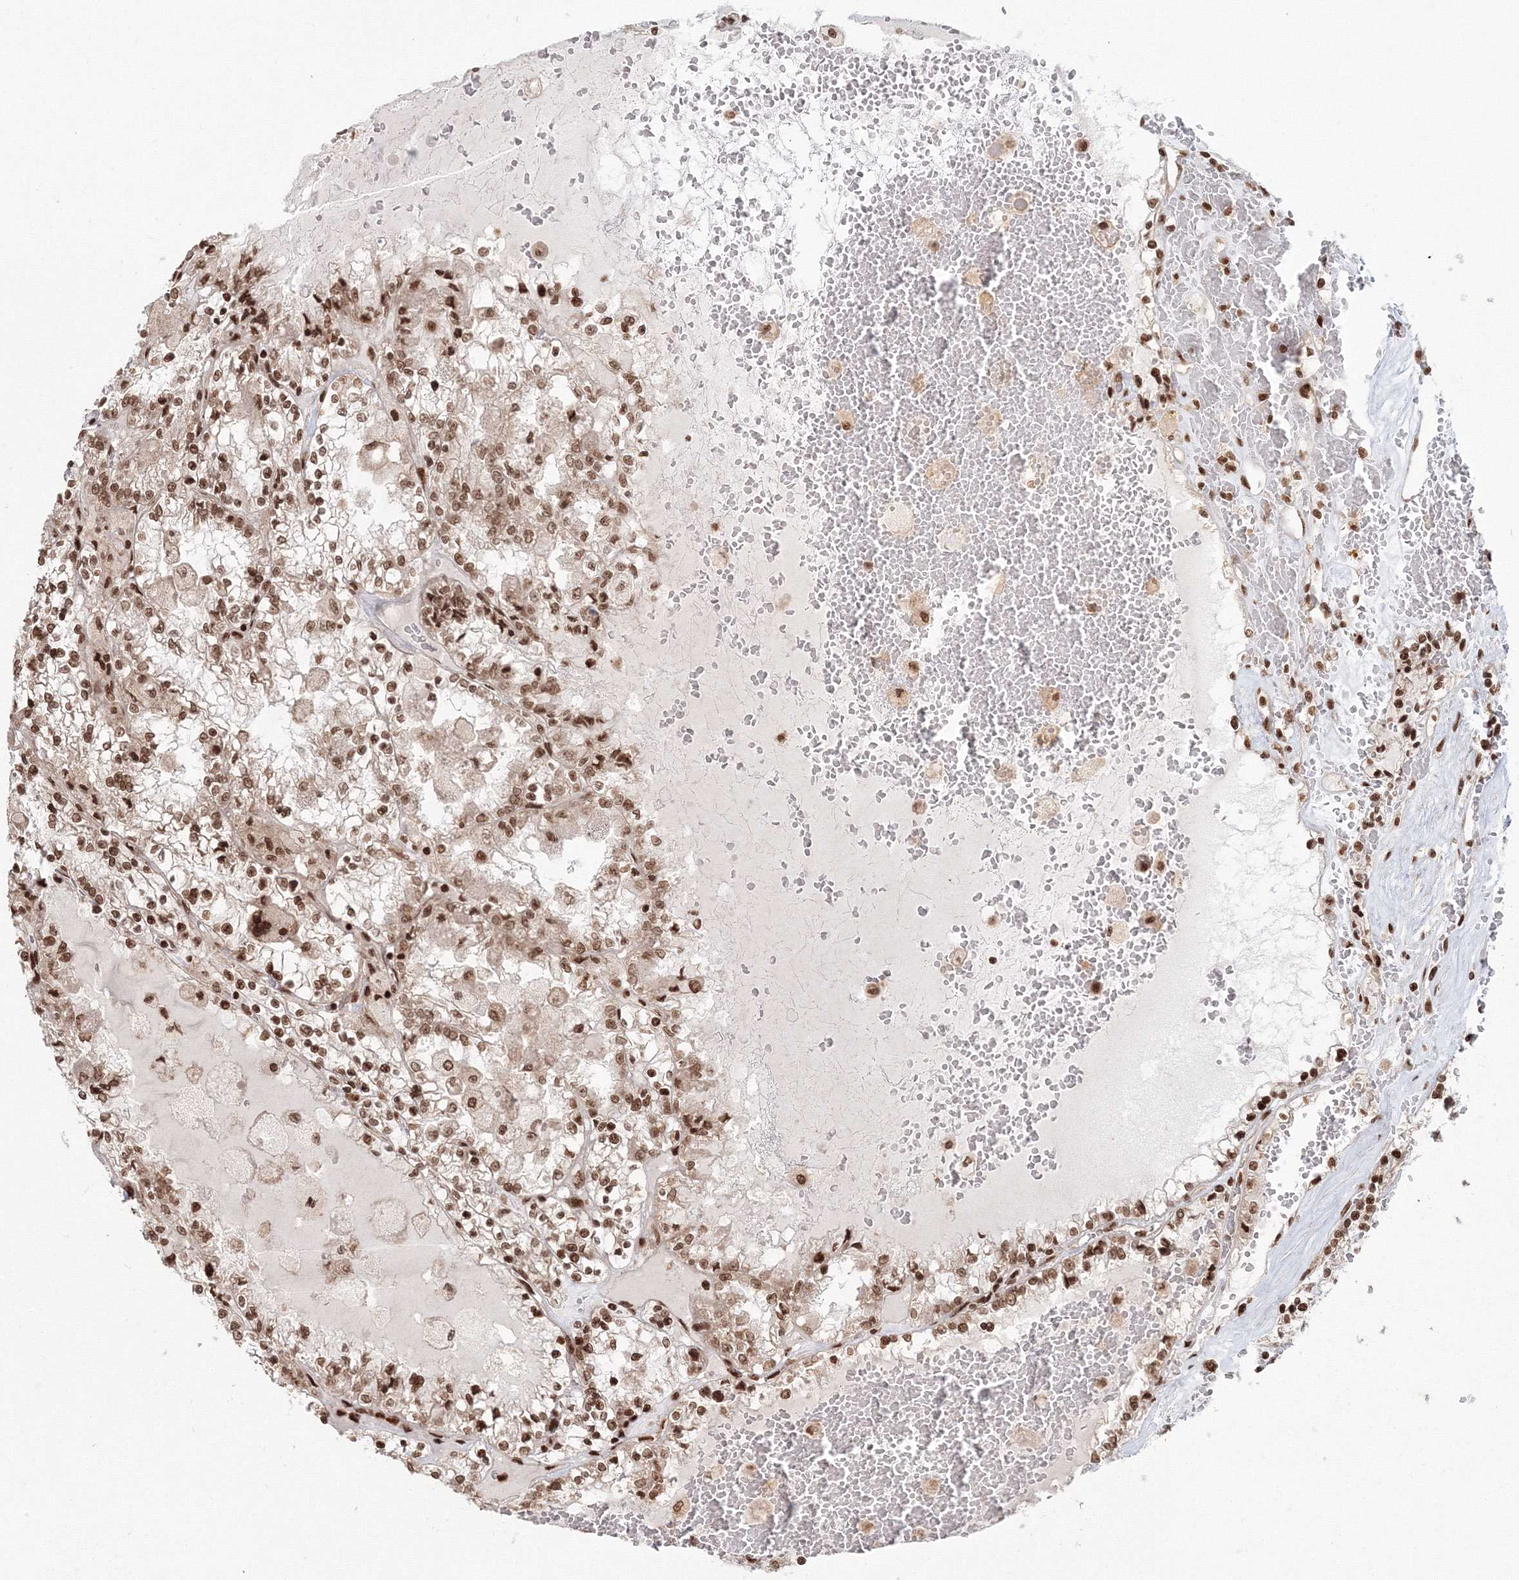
{"staining": {"intensity": "moderate", "quantity": ">75%", "location": "nuclear"}, "tissue": "renal cancer", "cell_type": "Tumor cells", "image_type": "cancer", "snomed": [{"axis": "morphology", "description": "Adenocarcinoma, NOS"}, {"axis": "topography", "description": "Kidney"}], "caption": "Tumor cells show moderate nuclear staining in approximately >75% of cells in adenocarcinoma (renal). The staining was performed using DAB (3,3'-diaminobenzidine), with brown indicating positive protein expression. Nuclei are stained blue with hematoxylin.", "gene": "KIF20A", "patient": {"sex": "female", "age": 56}}